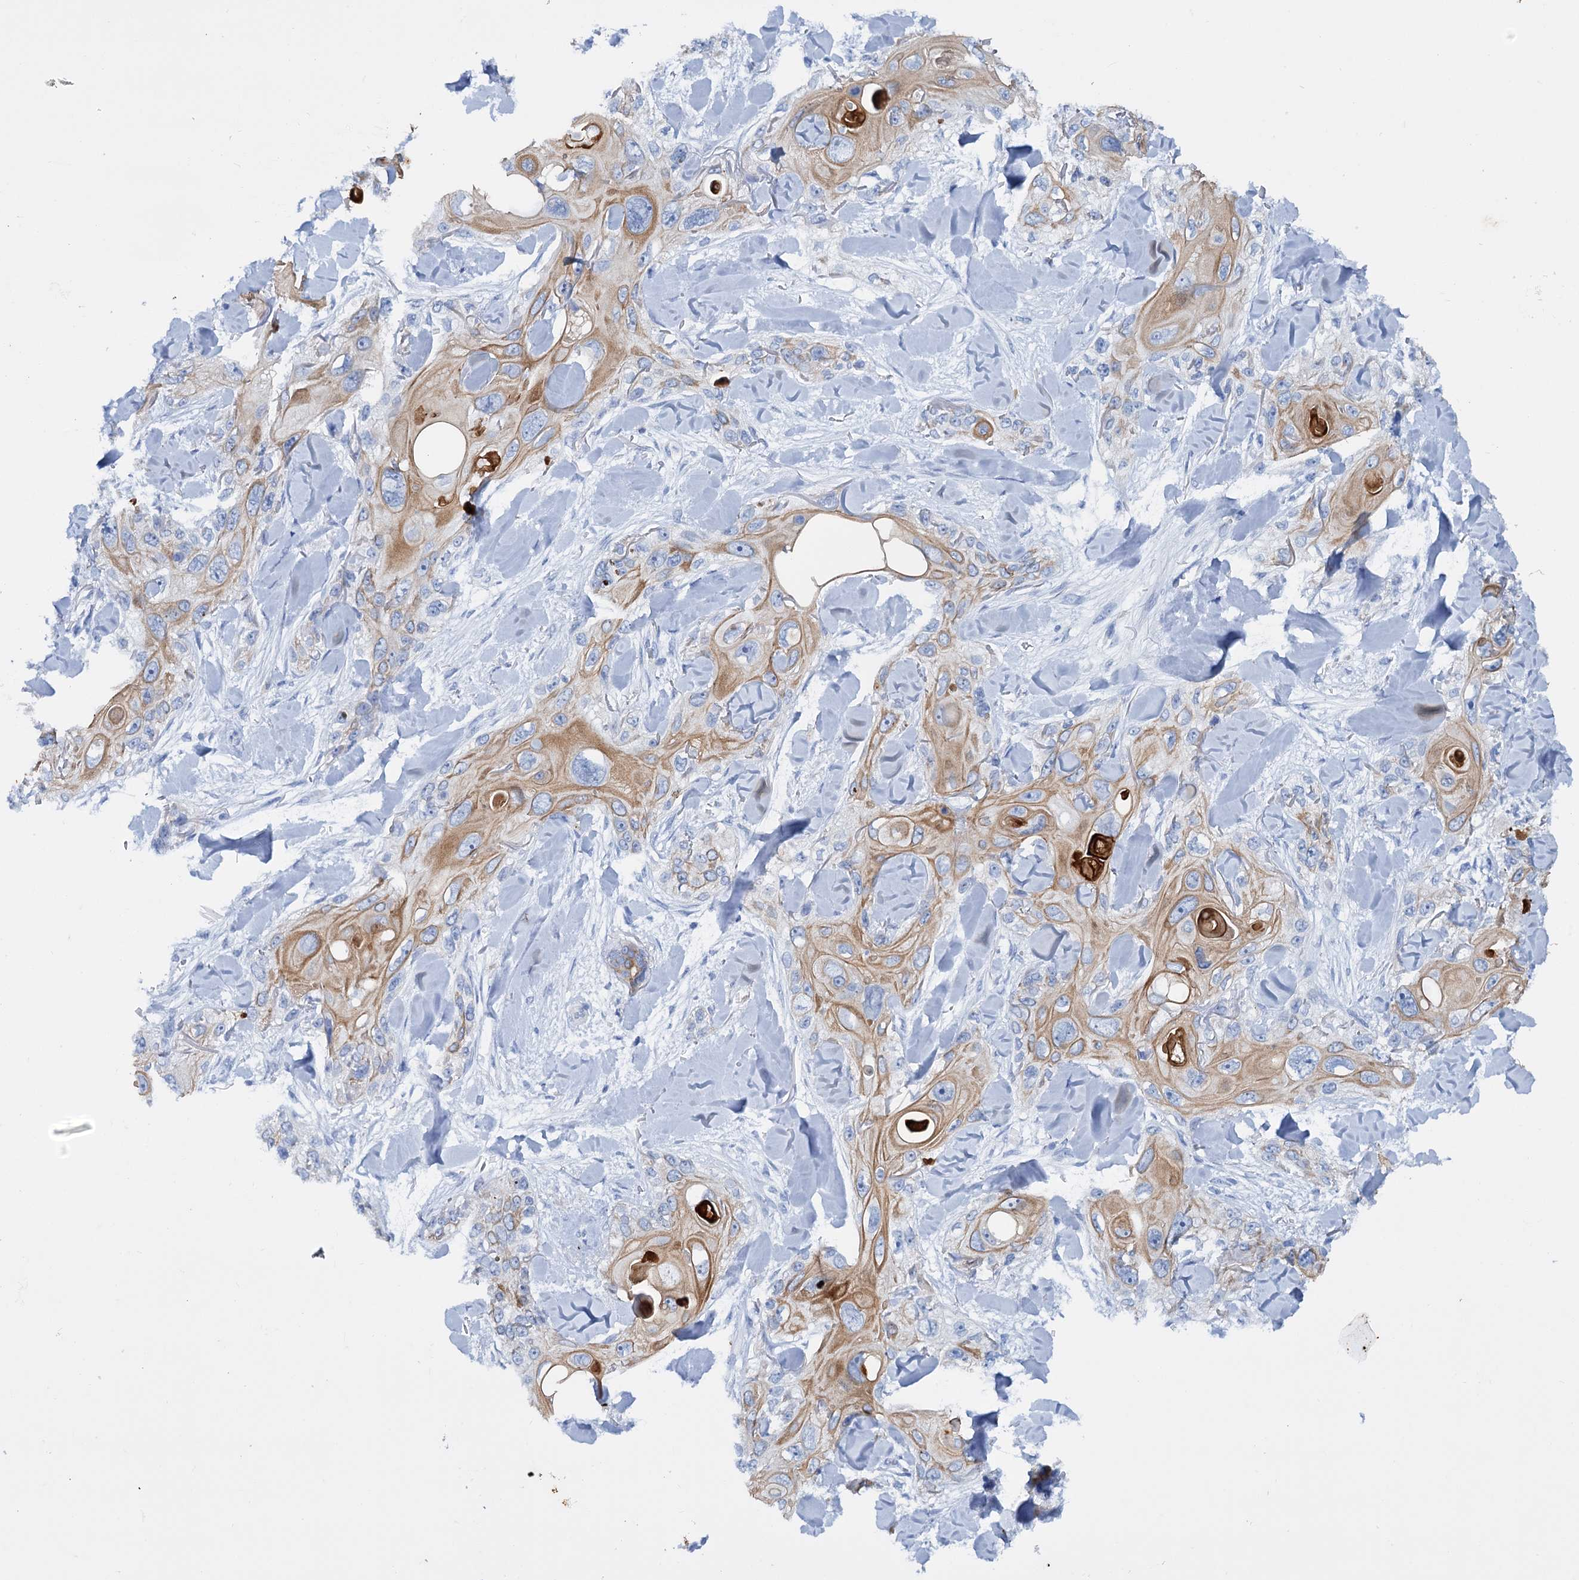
{"staining": {"intensity": "moderate", "quantity": ">75%", "location": "cytoplasmic/membranous"}, "tissue": "skin cancer", "cell_type": "Tumor cells", "image_type": "cancer", "snomed": [{"axis": "morphology", "description": "Normal tissue, NOS"}, {"axis": "morphology", "description": "Squamous cell carcinoma, NOS"}, {"axis": "topography", "description": "Skin"}], "caption": "IHC photomicrograph of neoplastic tissue: human skin squamous cell carcinoma stained using immunohistochemistry (IHC) shows medium levels of moderate protein expression localized specifically in the cytoplasmic/membranous of tumor cells, appearing as a cytoplasmic/membranous brown color.", "gene": "FAAP20", "patient": {"sex": "male", "age": 72}}